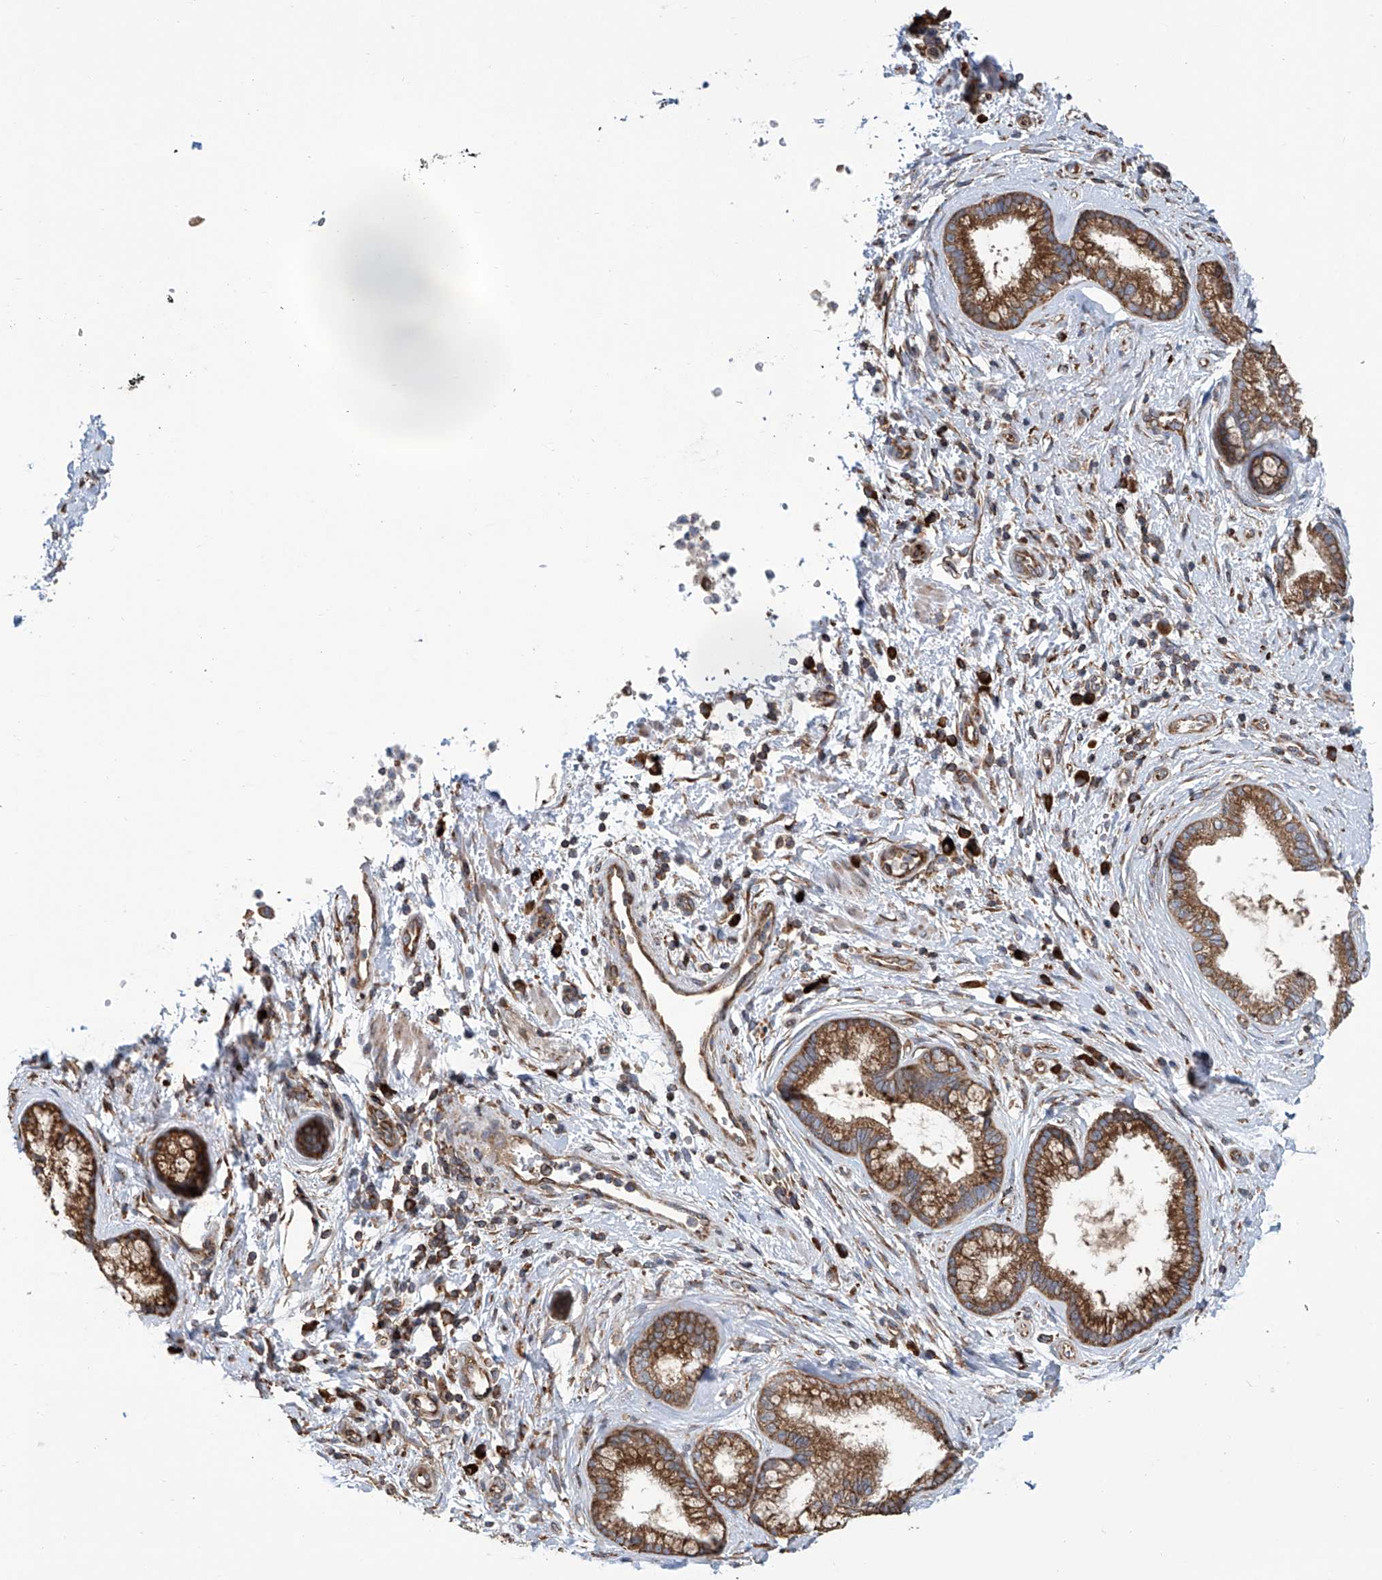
{"staining": {"intensity": "moderate", "quantity": ">75%", "location": "cytoplasmic/membranous"}, "tissue": "pancreatic cancer", "cell_type": "Tumor cells", "image_type": "cancer", "snomed": [{"axis": "morphology", "description": "Adenocarcinoma, NOS"}, {"axis": "topography", "description": "Pancreas"}], "caption": "Moderate cytoplasmic/membranous staining for a protein is identified in approximately >75% of tumor cells of pancreatic cancer using IHC.", "gene": "SENP2", "patient": {"sex": "female", "age": 73}}